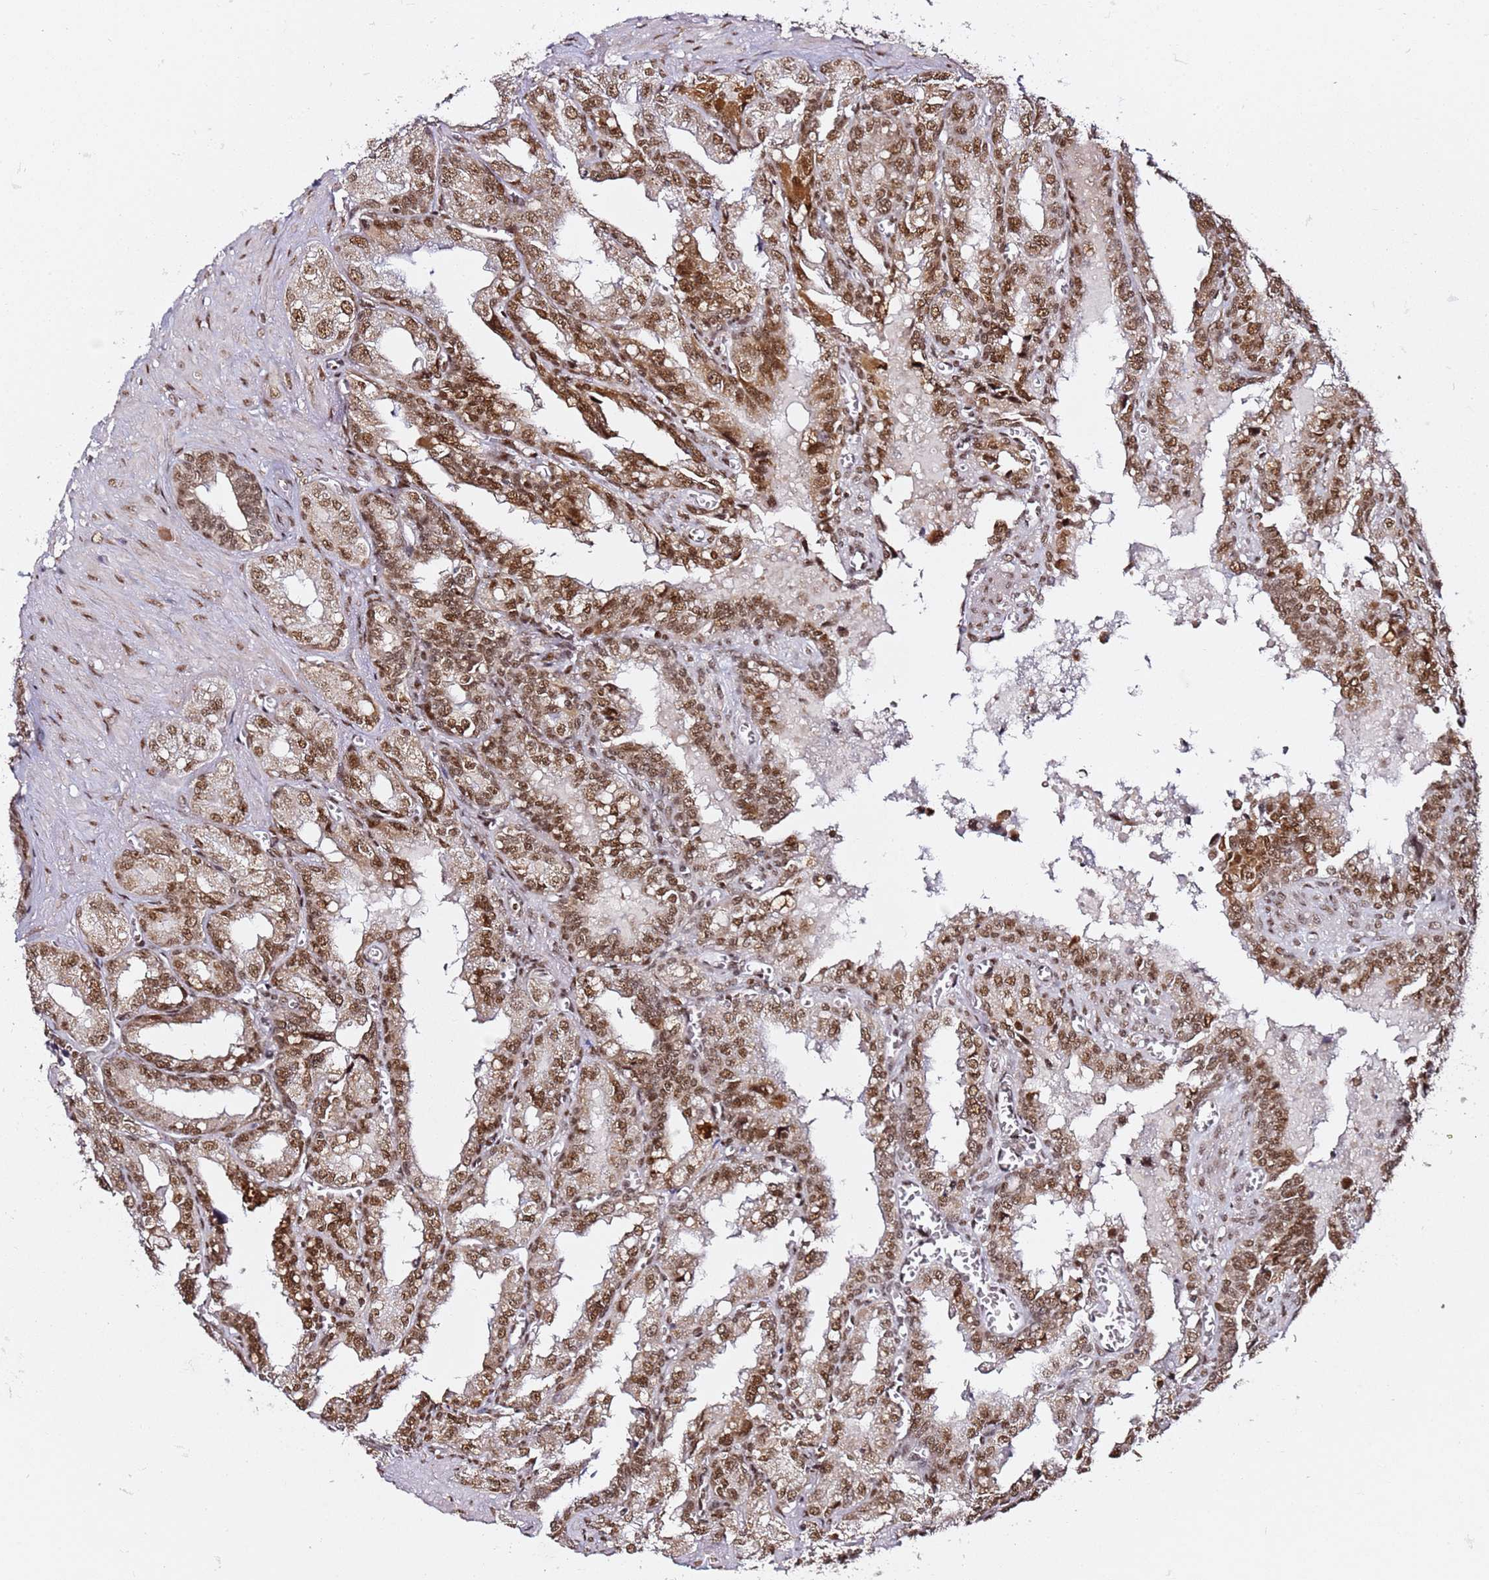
{"staining": {"intensity": "moderate", "quantity": ">75%", "location": "cytoplasmic/membranous,nuclear"}, "tissue": "seminal vesicle", "cell_type": "Glandular cells", "image_type": "normal", "snomed": [{"axis": "morphology", "description": "Normal tissue, NOS"}, {"axis": "topography", "description": "Seminal veicle"}], "caption": "Benign seminal vesicle was stained to show a protein in brown. There is medium levels of moderate cytoplasmic/membranous,nuclear expression in approximately >75% of glandular cells.", "gene": "TP53AIP1", "patient": {"sex": "male", "age": 67}}